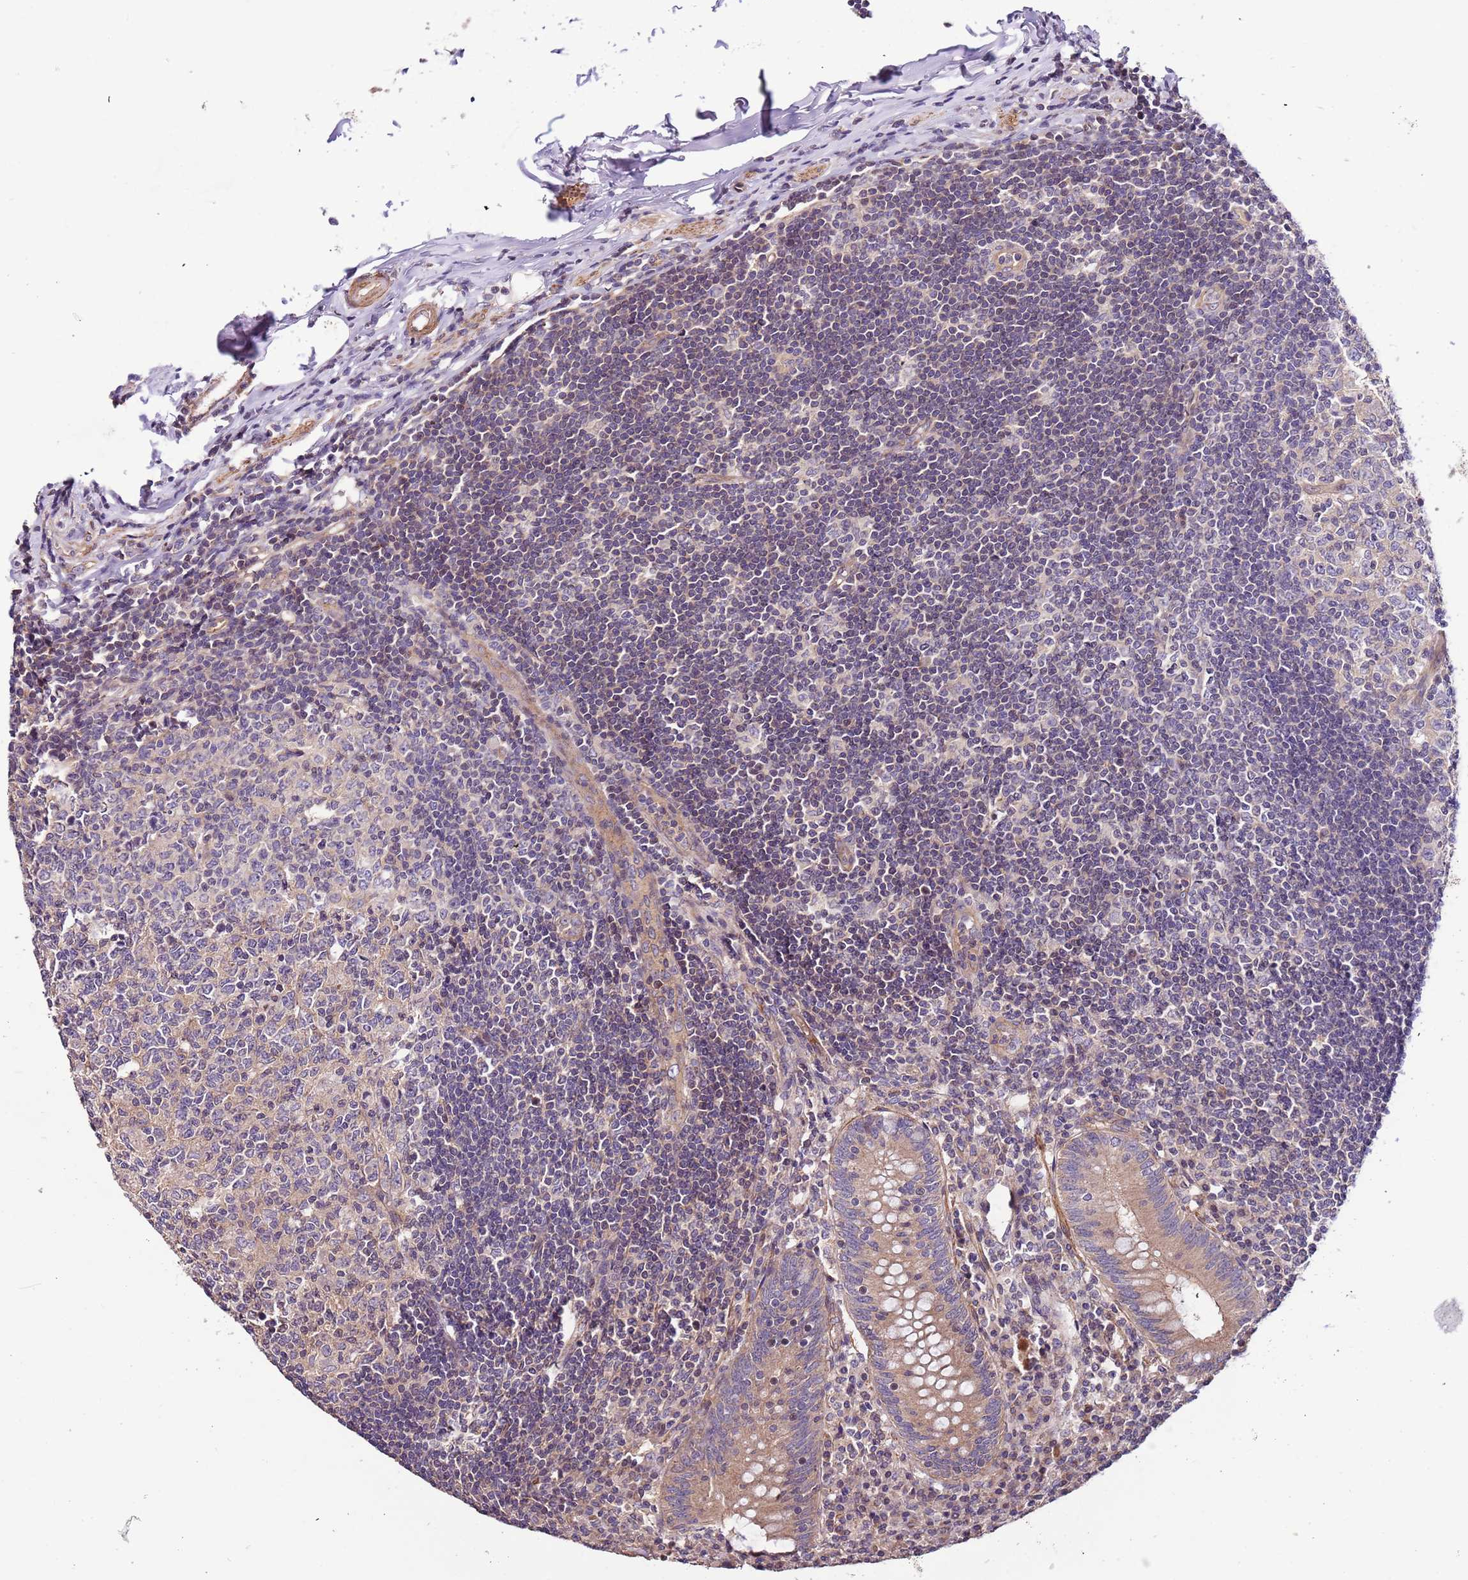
{"staining": {"intensity": "moderate", "quantity": "25%-75%", "location": "cytoplasmic/membranous"}, "tissue": "appendix", "cell_type": "Glandular cells", "image_type": "normal", "snomed": [{"axis": "morphology", "description": "Normal tissue, NOS"}, {"axis": "topography", "description": "Appendix"}], "caption": "Benign appendix displays moderate cytoplasmic/membranous expression in about 25%-75% of glandular cells (Stains: DAB in brown, nuclei in blue, Microscopy: brightfield microscopy at high magnification)..", "gene": "LAMB4", "patient": {"sex": "female", "age": 54}}